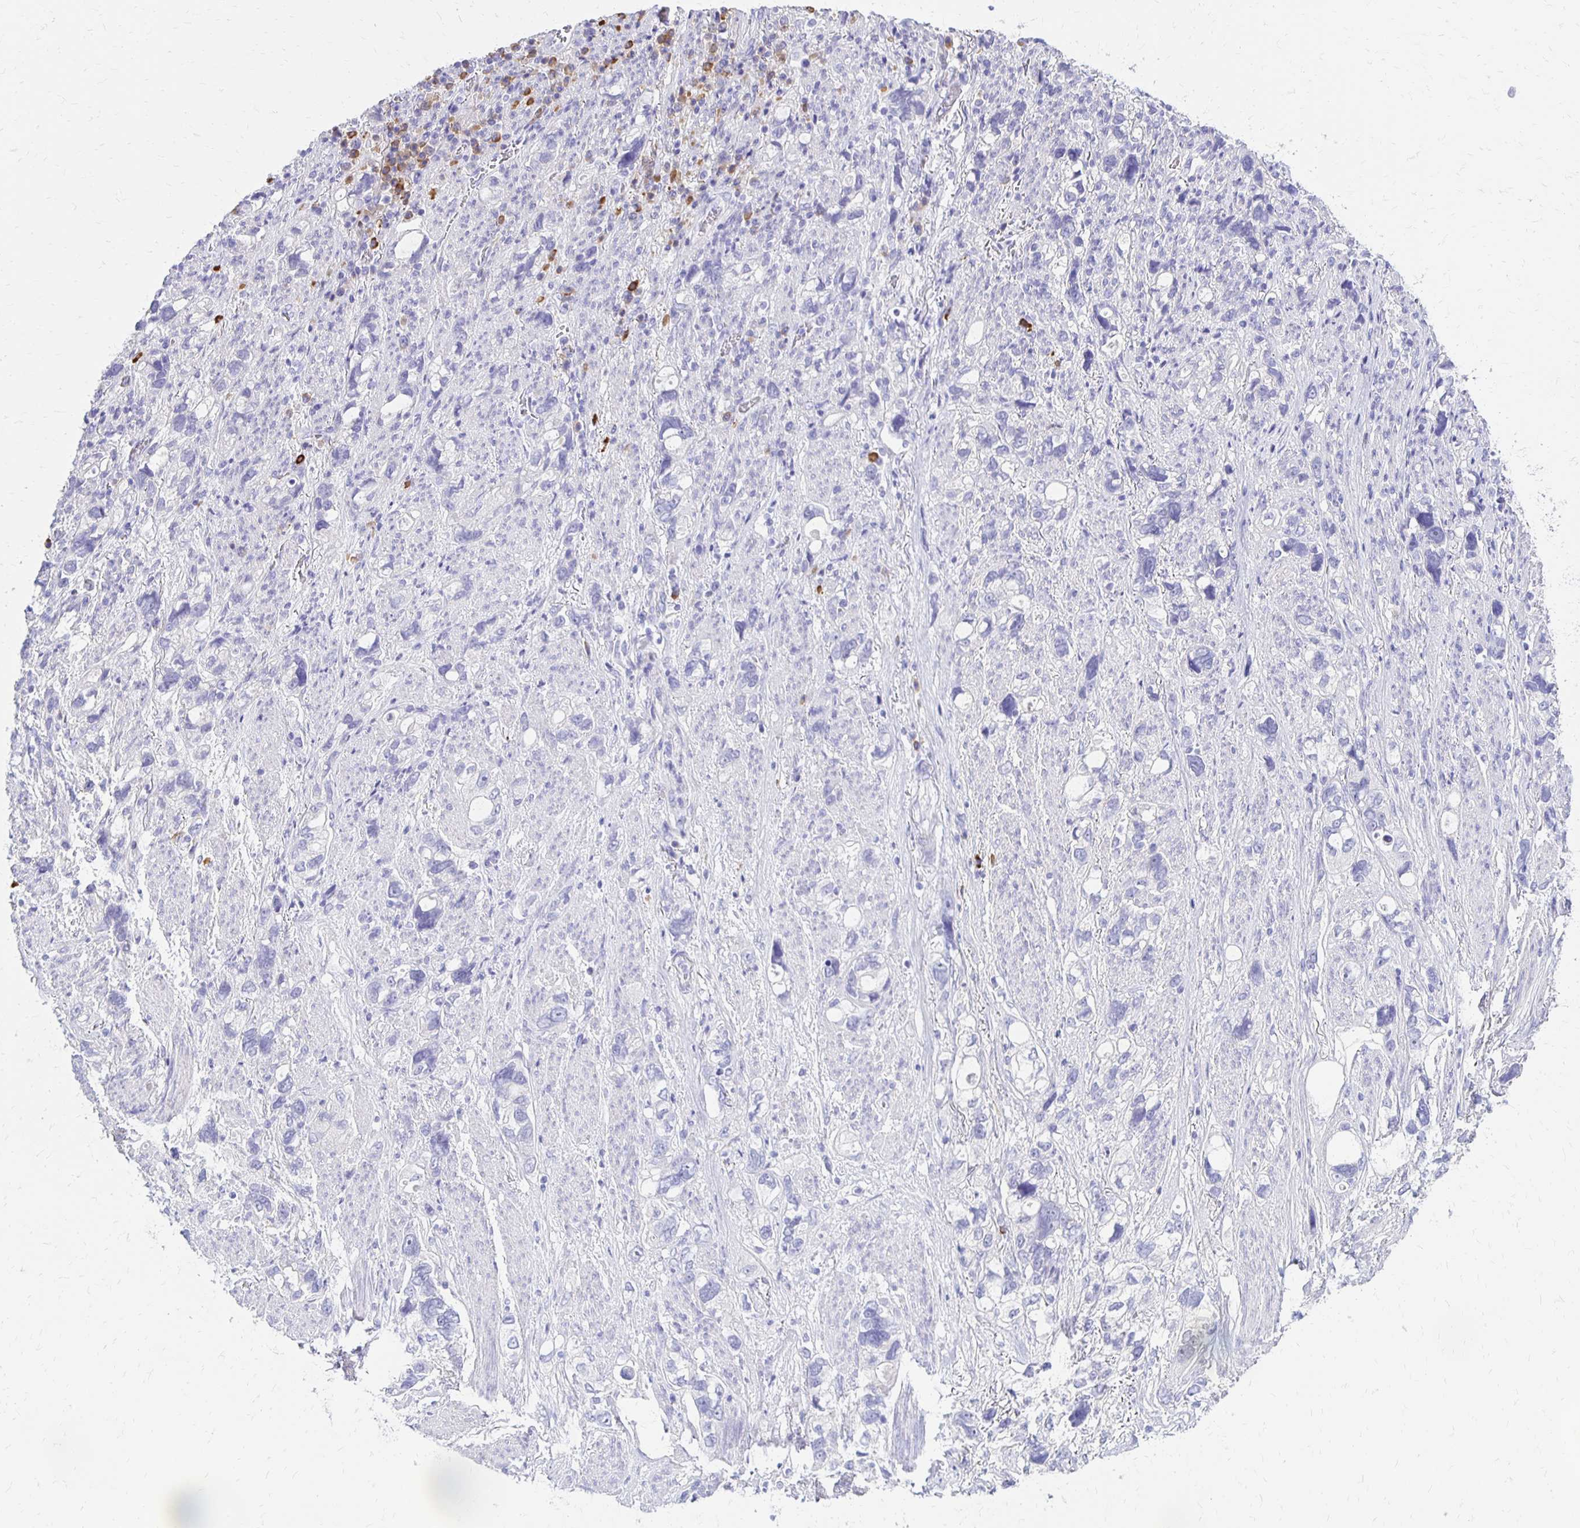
{"staining": {"intensity": "negative", "quantity": "none", "location": "none"}, "tissue": "stomach cancer", "cell_type": "Tumor cells", "image_type": "cancer", "snomed": [{"axis": "morphology", "description": "Adenocarcinoma, NOS"}, {"axis": "topography", "description": "Stomach, upper"}], "caption": "DAB immunohistochemical staining of stomach adenocarcinoma demonstrates no significant expression in tumor cells. (DAB (3,3'-diaminobenzidine) IHC with hematoxylin counter stain).", "gene": "FNTB", "patient": {"sex": "female", "age": 81}}